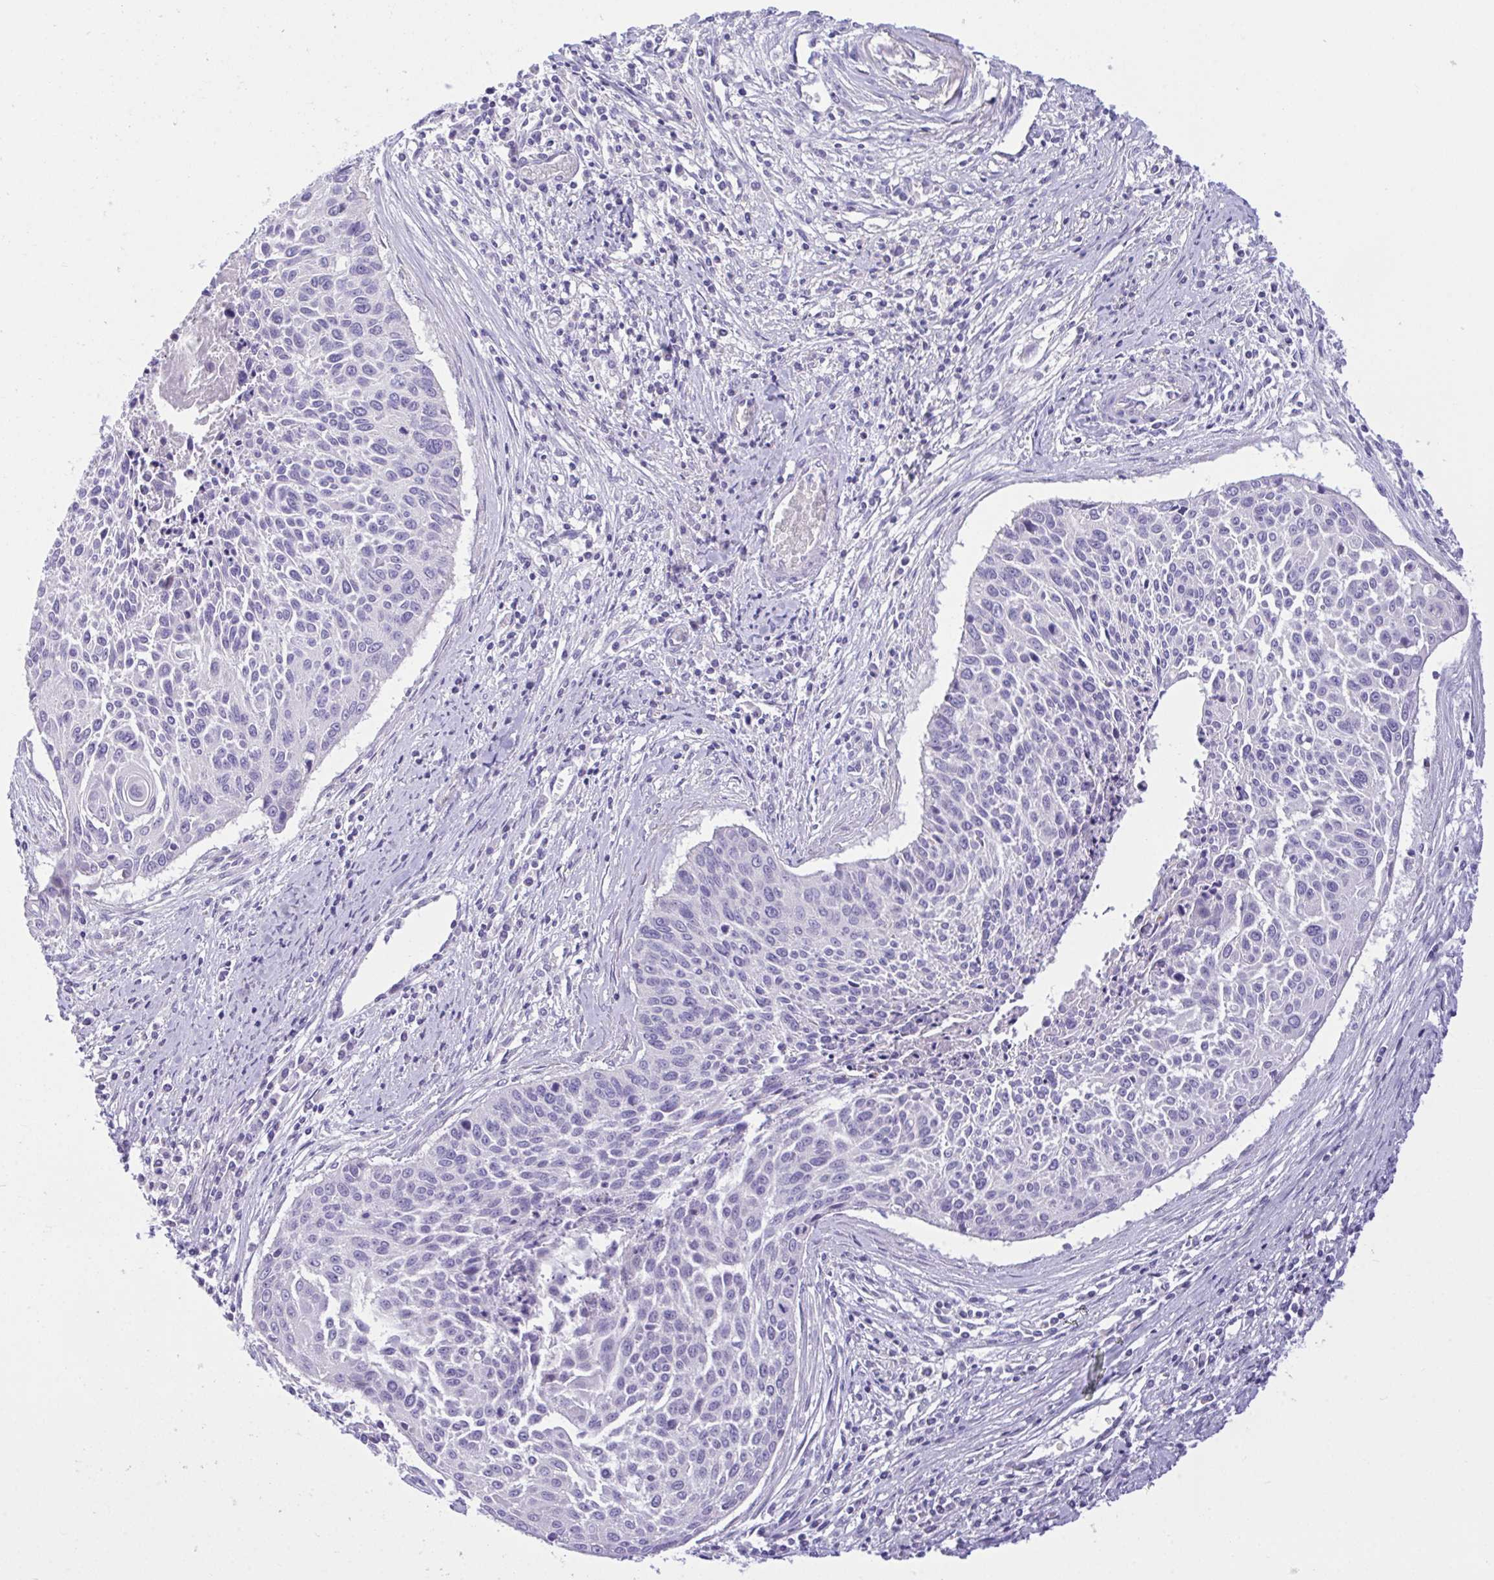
{"staining": {"intensity": "negative", "quantity": "none", "location": "none"}, "tissue": "cervical cancer", "cell_type": "Tumor cells", "image_type": "cancer", "snomed": [{"axis": "morphology", "description": "Squamous cell carcinoma, NOS"}, {"axis": "topography", "description": "Cervix"}], "caption": "Squamous cell carcinoma (cervical) stained for a protein using immunohistochemistry exhibits no staining tumor cells.", "gene": "WDR97", "patient": {"sex": "female", "age": 55}}